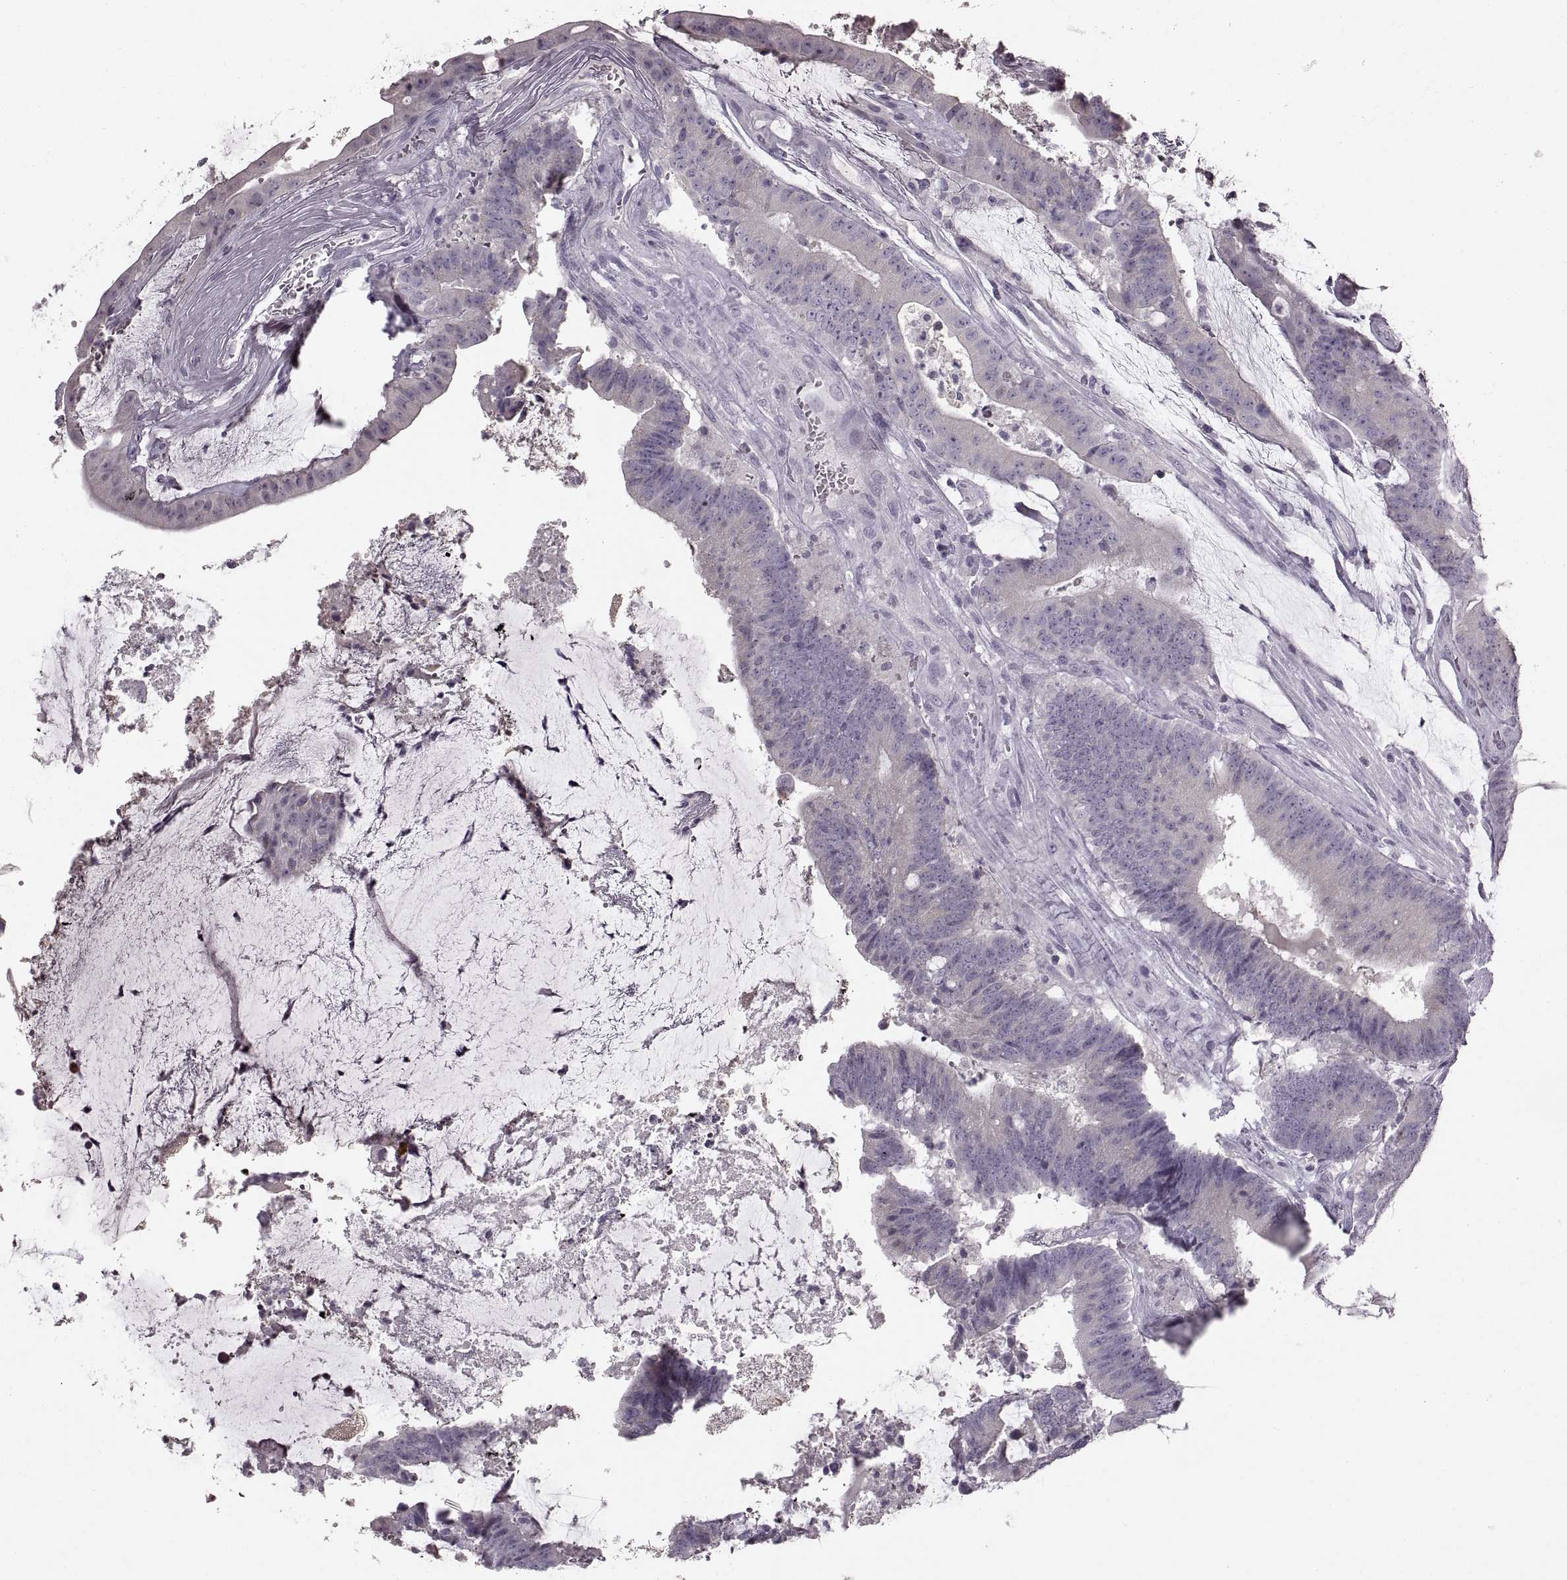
{"staining": {"intensity": "negative", "quantity": "none", "location": "none"}, "tissue": "colorectal cancer", "cell_type": "Tumor cells", "image_type": "cancer", "snomed": [{"axis": "morphology", "description": "Adenocarcinoma, NOS"}, {"axis": "topography", "description": "Colon"}], "caption": "The histopathology image reveals no staining of tumor cells in colorectal cancer (adenocarcinoma).", "gene": "CNTN1", "patient": {"sex": "female", "age": 43}}